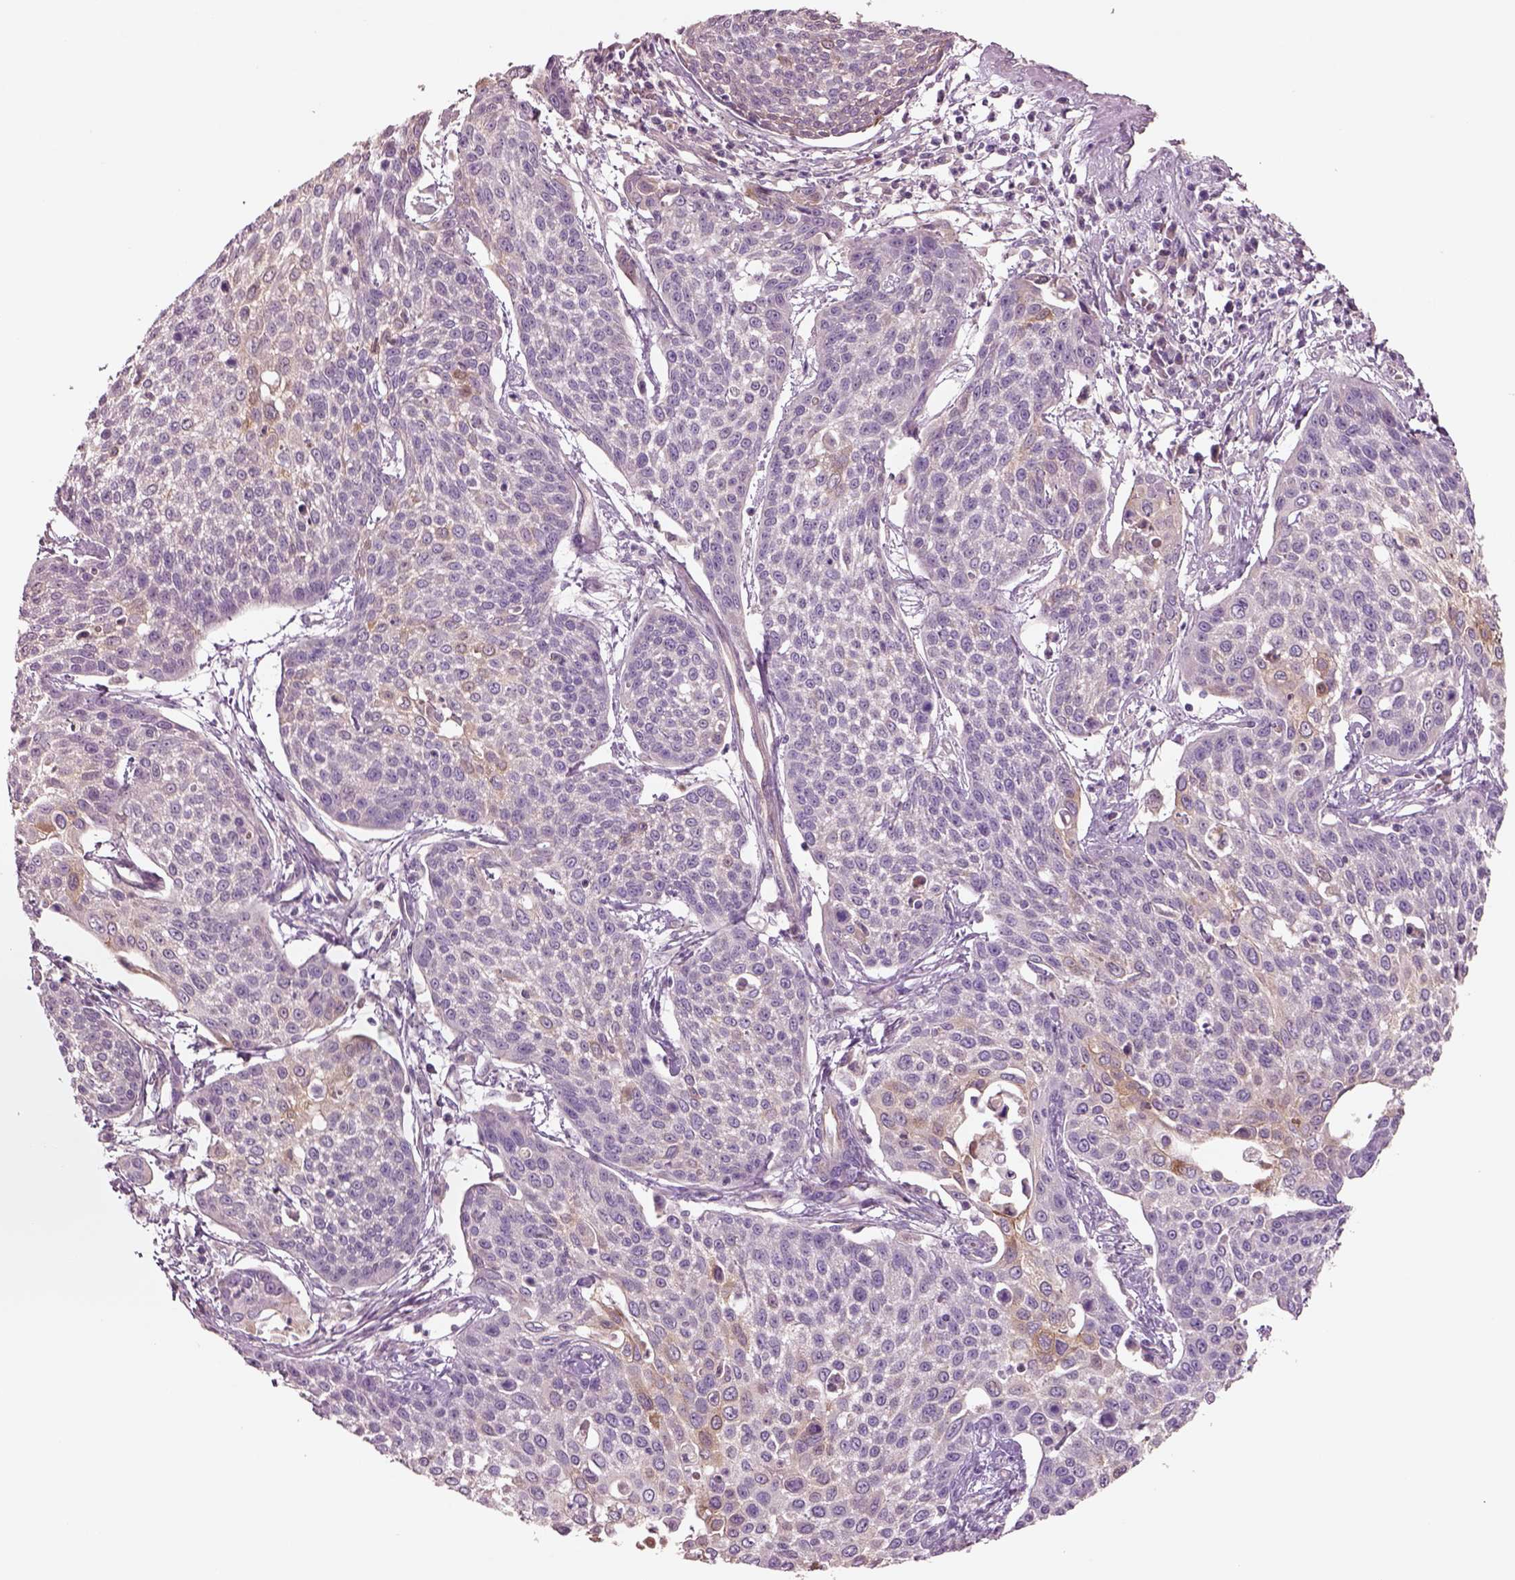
{"staining": {"intensity": "negative", "quantity": "none", "location": "none"}, "tissue": "cervical cancer", "cell_type": "Tumor cells", "image_type": "cancer", "snomed": [{"axis": "morphology", "description": "Squamous cell carcinoma, NOS"}, {"axis": "topography", "description": "Cervix"}], "caption": "This micrograph is of cervical cancer stained with immunohistochemistry to label a protein in brown with the nuclei are counter-stained blue. There is no expression in tumor cells. Brightfield microscopy of immunohistochemistry stained with DAB (brown) and hematoxylin (blue), captured at high magnification.", "gene": "DUOXA2", "patient": {"sex": "female", "age": 34}}